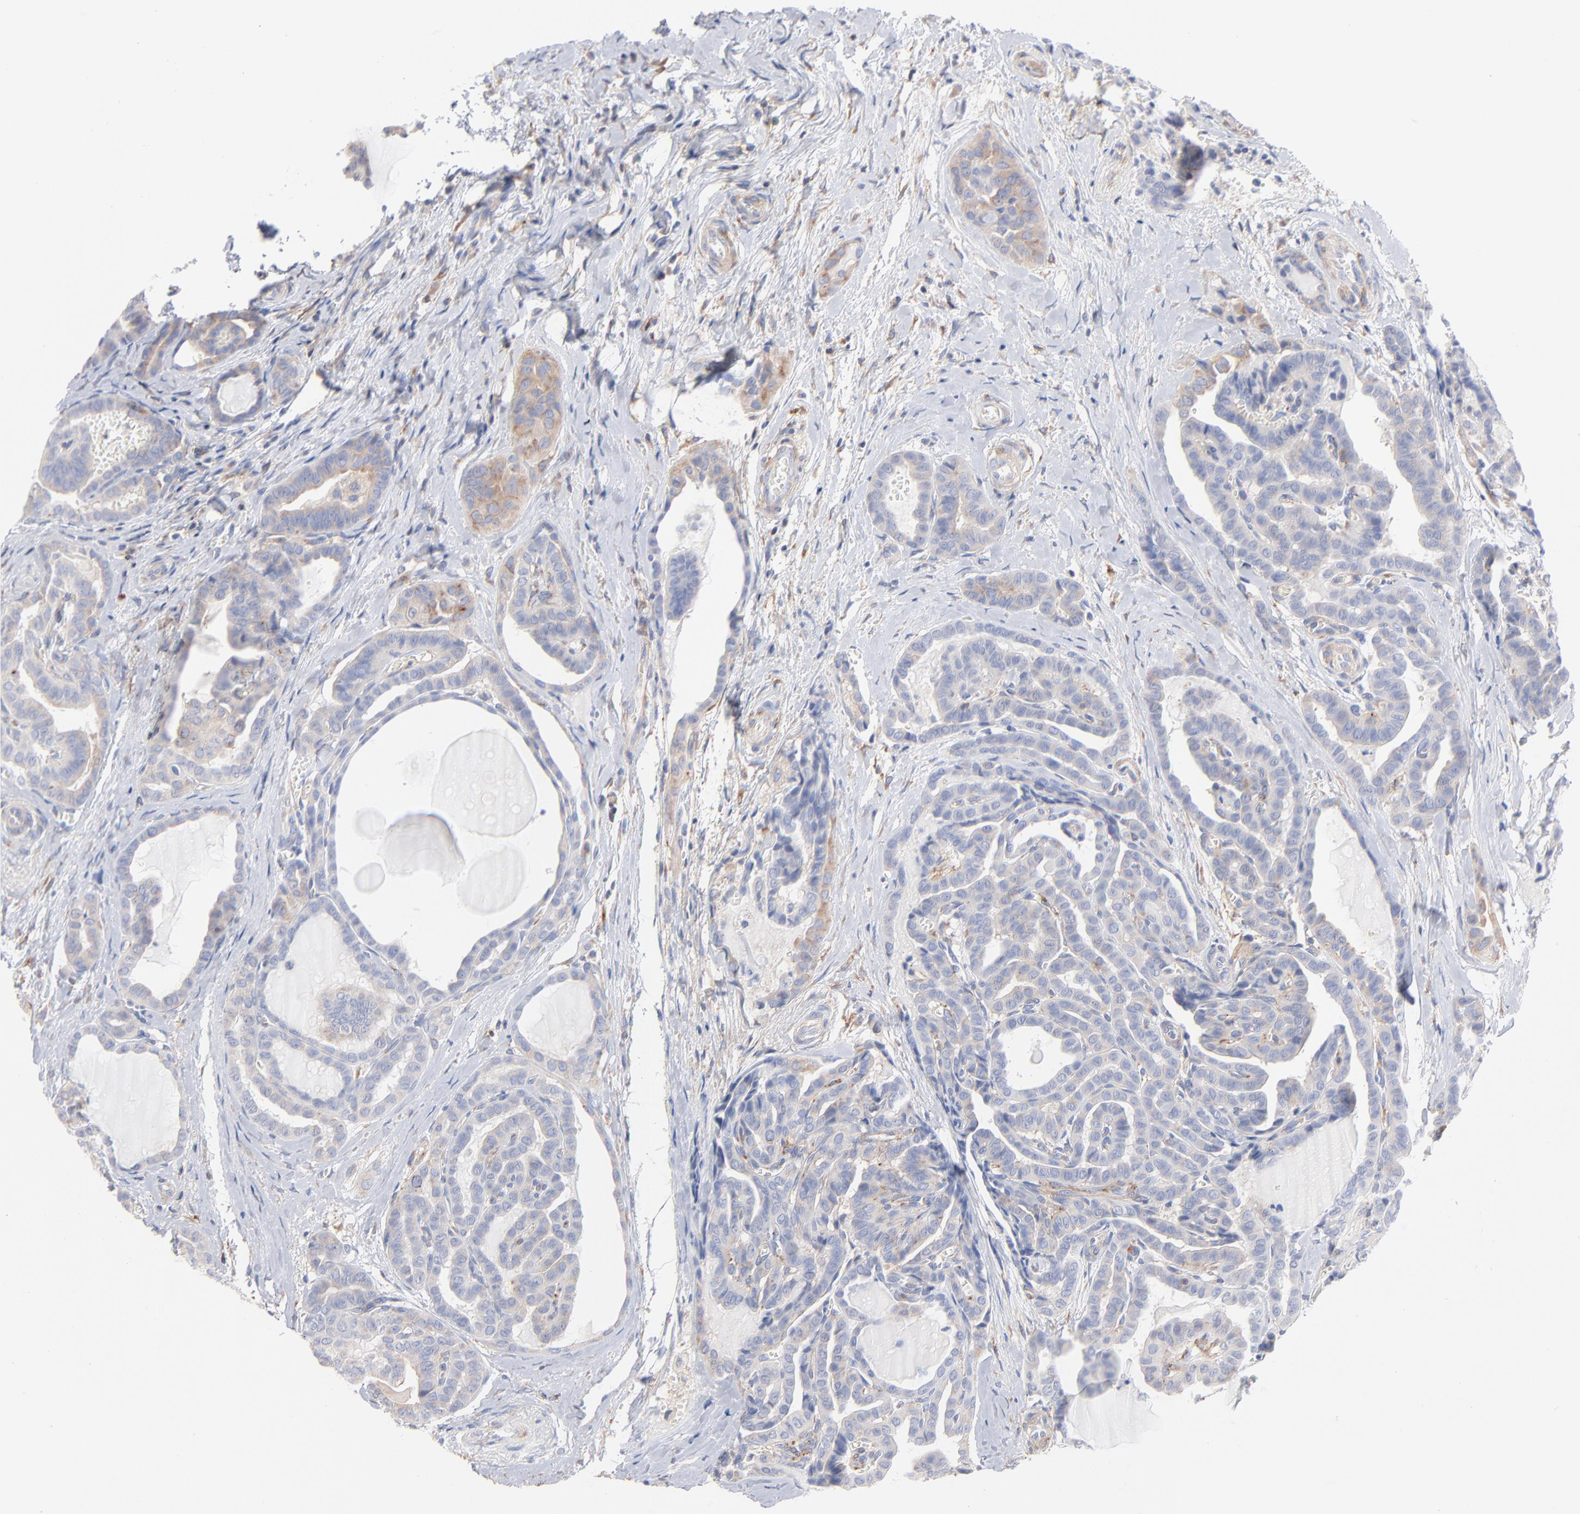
{"staining": {"intensity": "weak", "quantity": "<25%", "location": "cytoplasmic/membranous"}, "tissue": "thyroid cancer", "cell_type": "Tumor cells", "image_type": "cancer", "snomed": [{"axis": "morphology", "description": "Carcinoma, NOS"}, {"axis": "topography", "description": "Thyroid gland"}], "caption": "Tumor cells are negative for brown protein staining in thyroid carcinoma.", "gene": "SEPTIN6", "patient": {"sex": "female", "age": 91}}